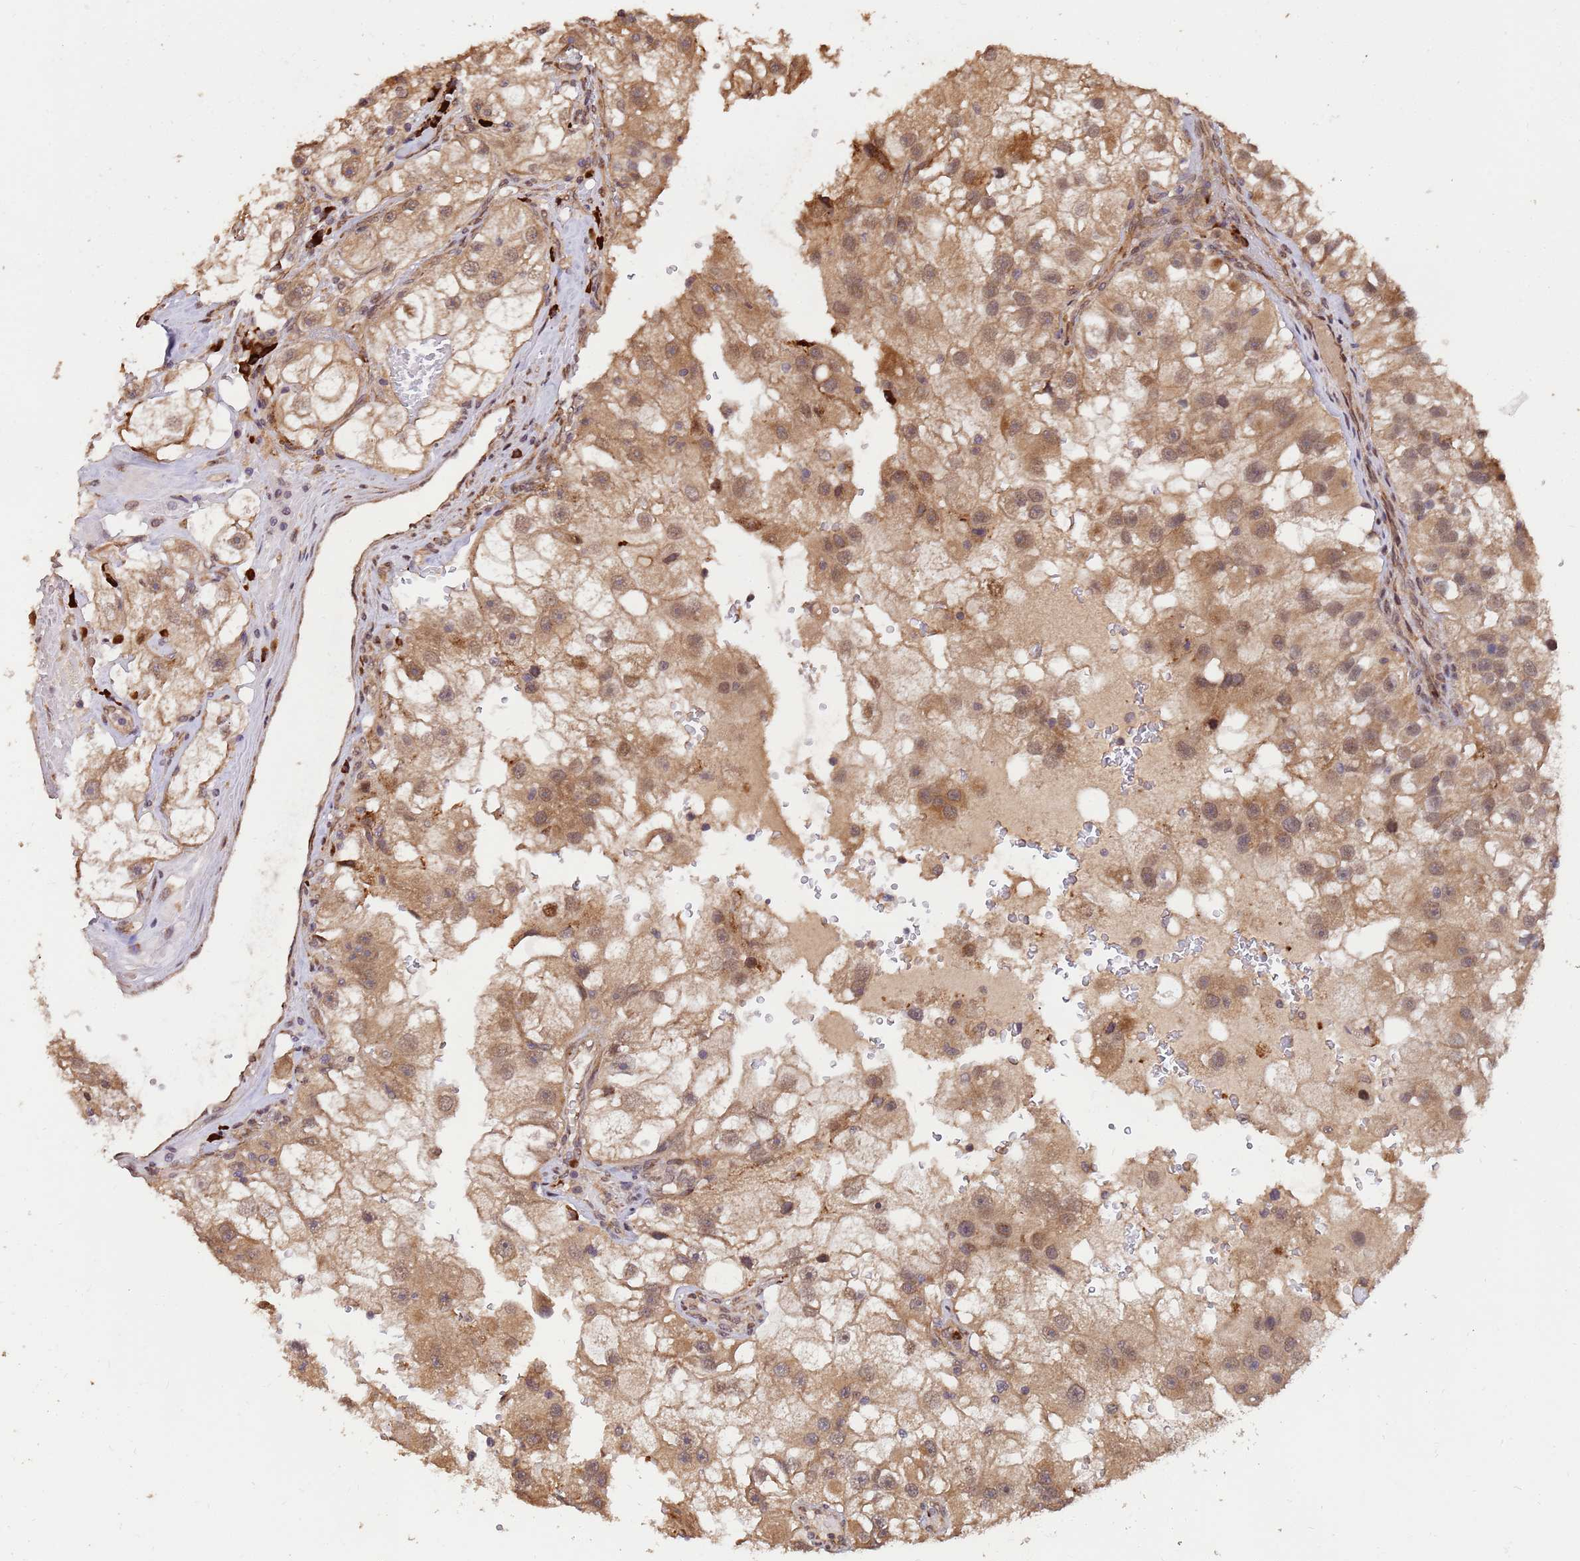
{"staining": {"intensity": "moderate", "quantity": ">75%", "location": "cytoplasmic/membranous,nuclear"}, "tissue": "renal cancer", "cell_type": "Tumor cells", "image_type": "cancer", "snomed": [{"axis": "morphology", "description": "Adenocarcinoma, NOS"}, {"axis": "topography", "description": "Kidney"}], "caption": "Immunohistochemical staining of renal adenocarcinoma reveals moderate cytoplasmic/membranous and nuclear protein staining in about >75% of tumor cells.", "gene": "ZNF619", "patient": {"sex": "male", "age": 63}}